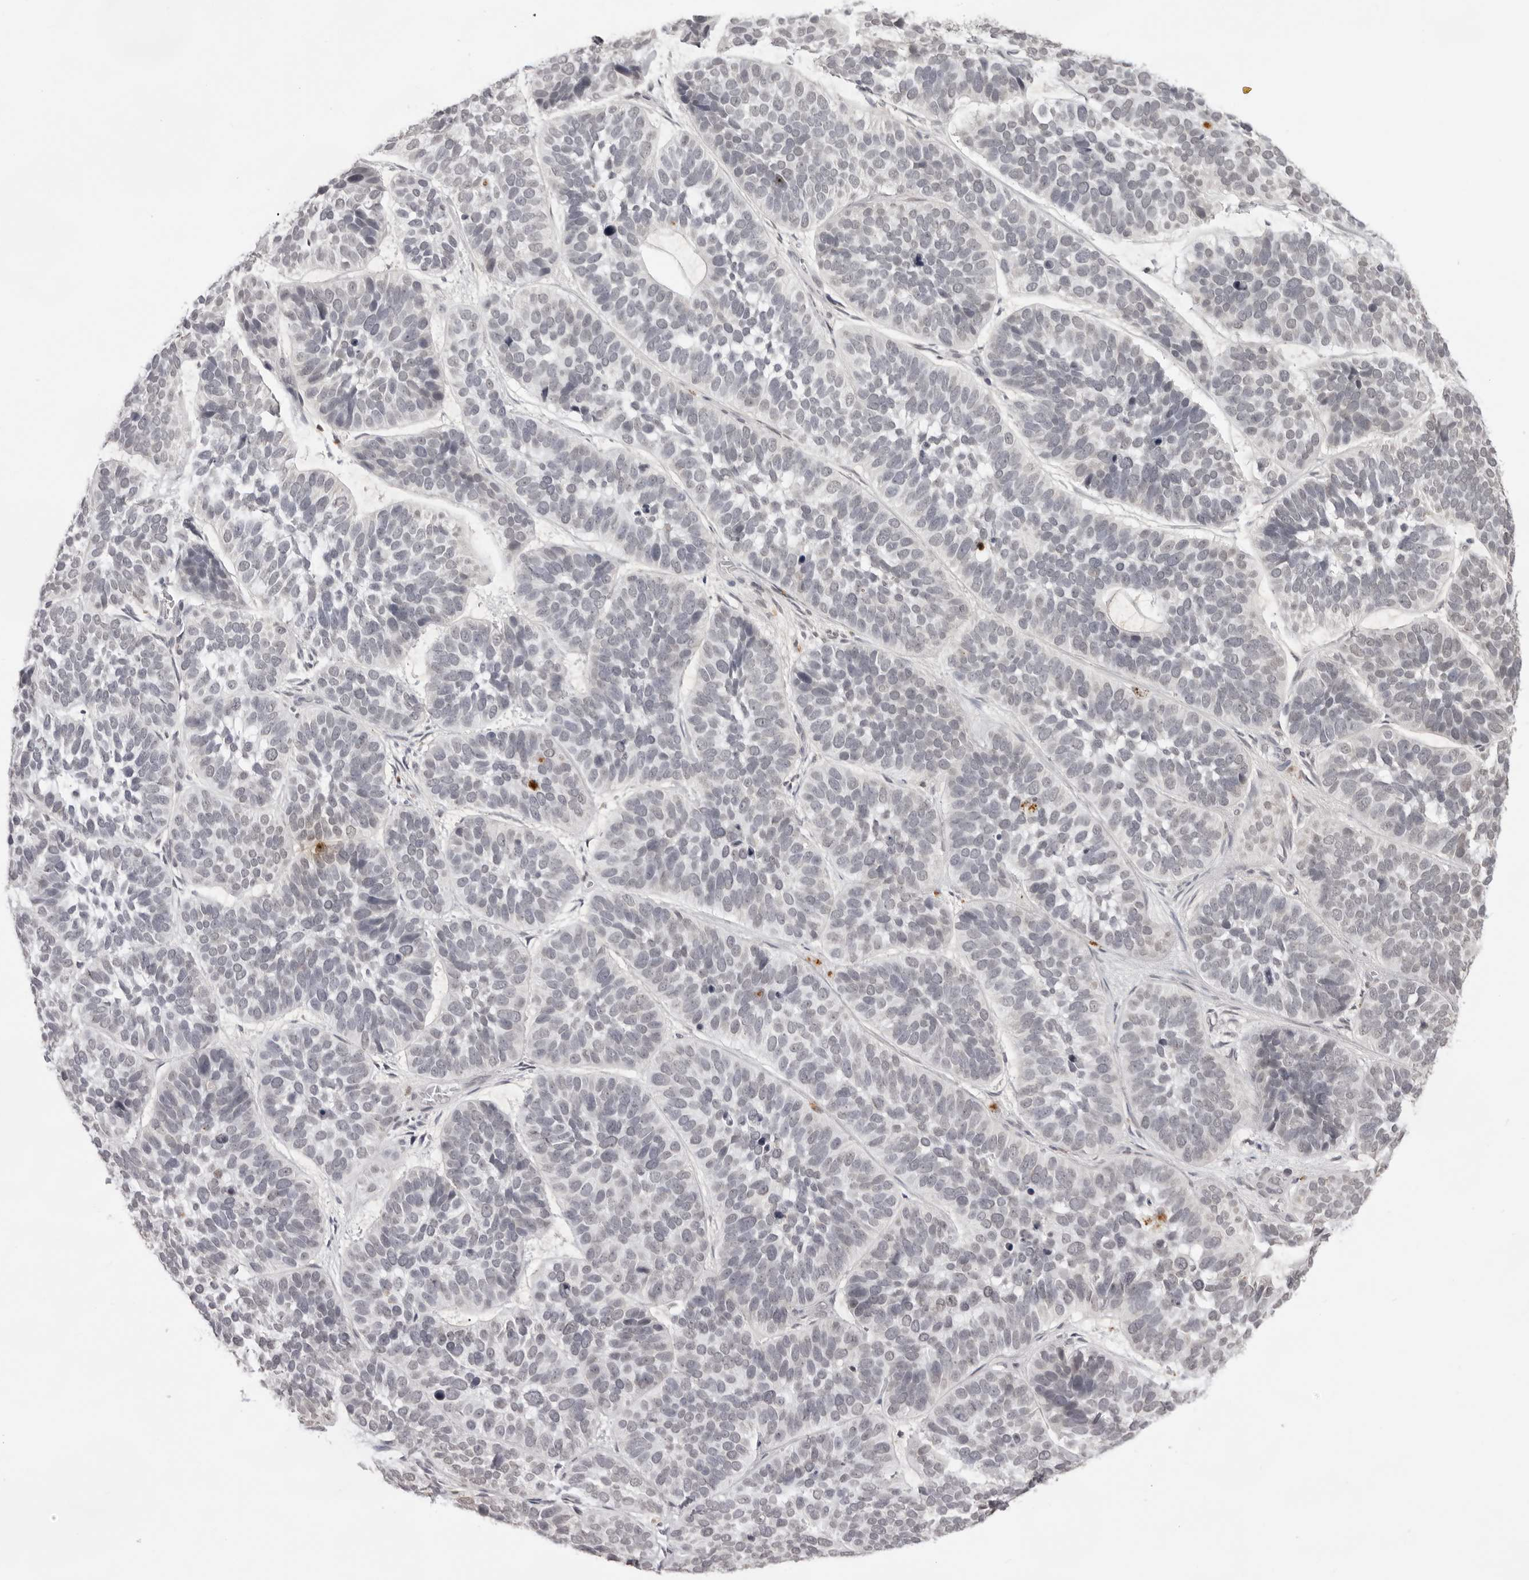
{"staining": {"intensity": "negative", "quantity": "none", "location": "none"}, "tissue": "skin cancer", "cell_type": "Tumor cells", "image_type": "cancer", "snomed": [{"axis": "morphology", "description": "Basal cell carcinoma"}, {"axis": "topography", "description": "Skin"}], "caption": "An IHC histopathology image of basal cell carcinoma (skin) is shown. There is no staining in tumor cells of basal cell carcinoma (skin).", "gene": "NTM", "patient": {"sex": "male", "age": 62}}